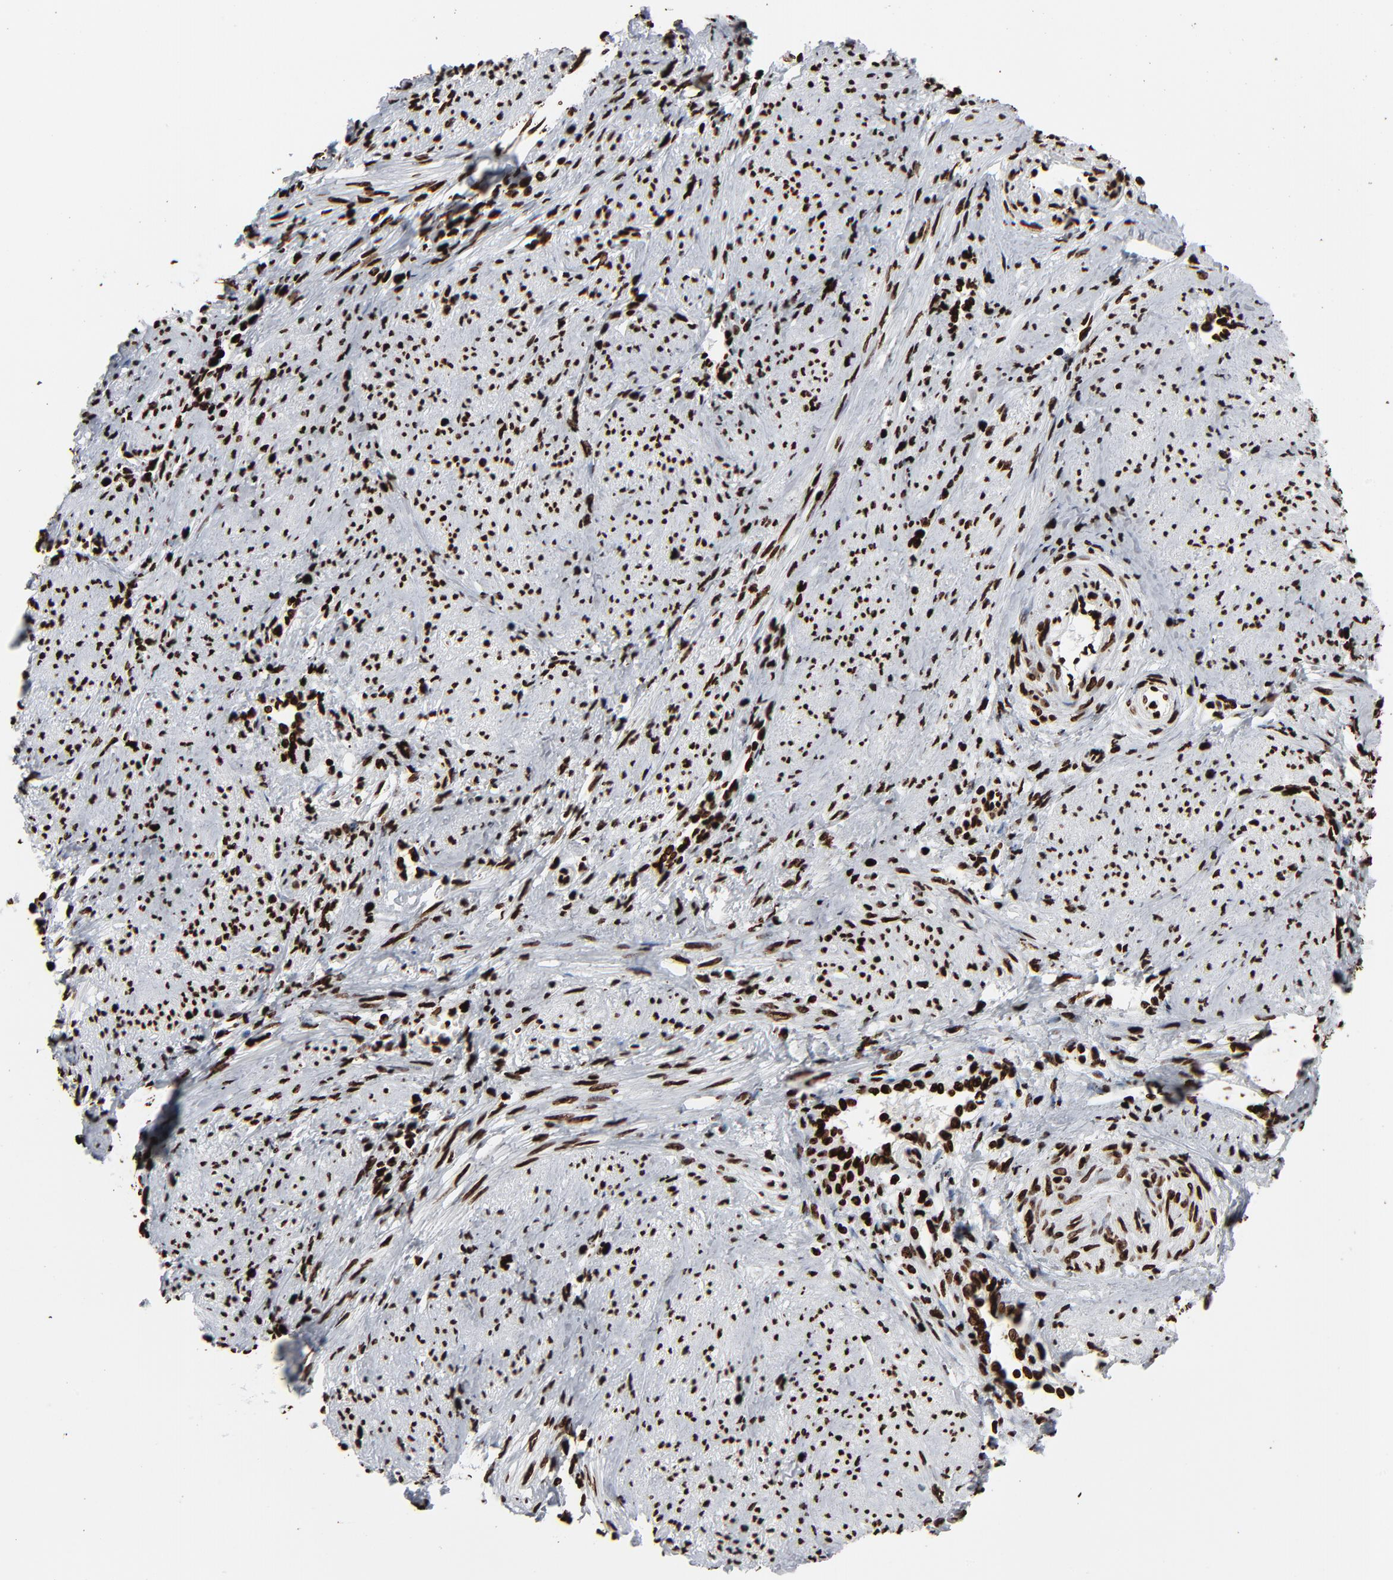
{"staining": {"intensity": "strong", "quantity": ">75%", "location": "nuclear"}, "tissue": "cervical cancer", "cell_type": "Tumor cells", "image_type": "cancer", "snomed": [{"axis": "morphology", "description": "Adenocarcinoma, NOS"}, {"axis": "topography", "description": "Cervix"}], "caption": "This histopathology image shows immunohistochemistry (IHC) staining of cervical cancer (adenocarcinoma), with high strong nuclear staining in approximately >75% of tumor cells.", "gene": "H3-4", "patient": {"sex": "female", "age": 36}}